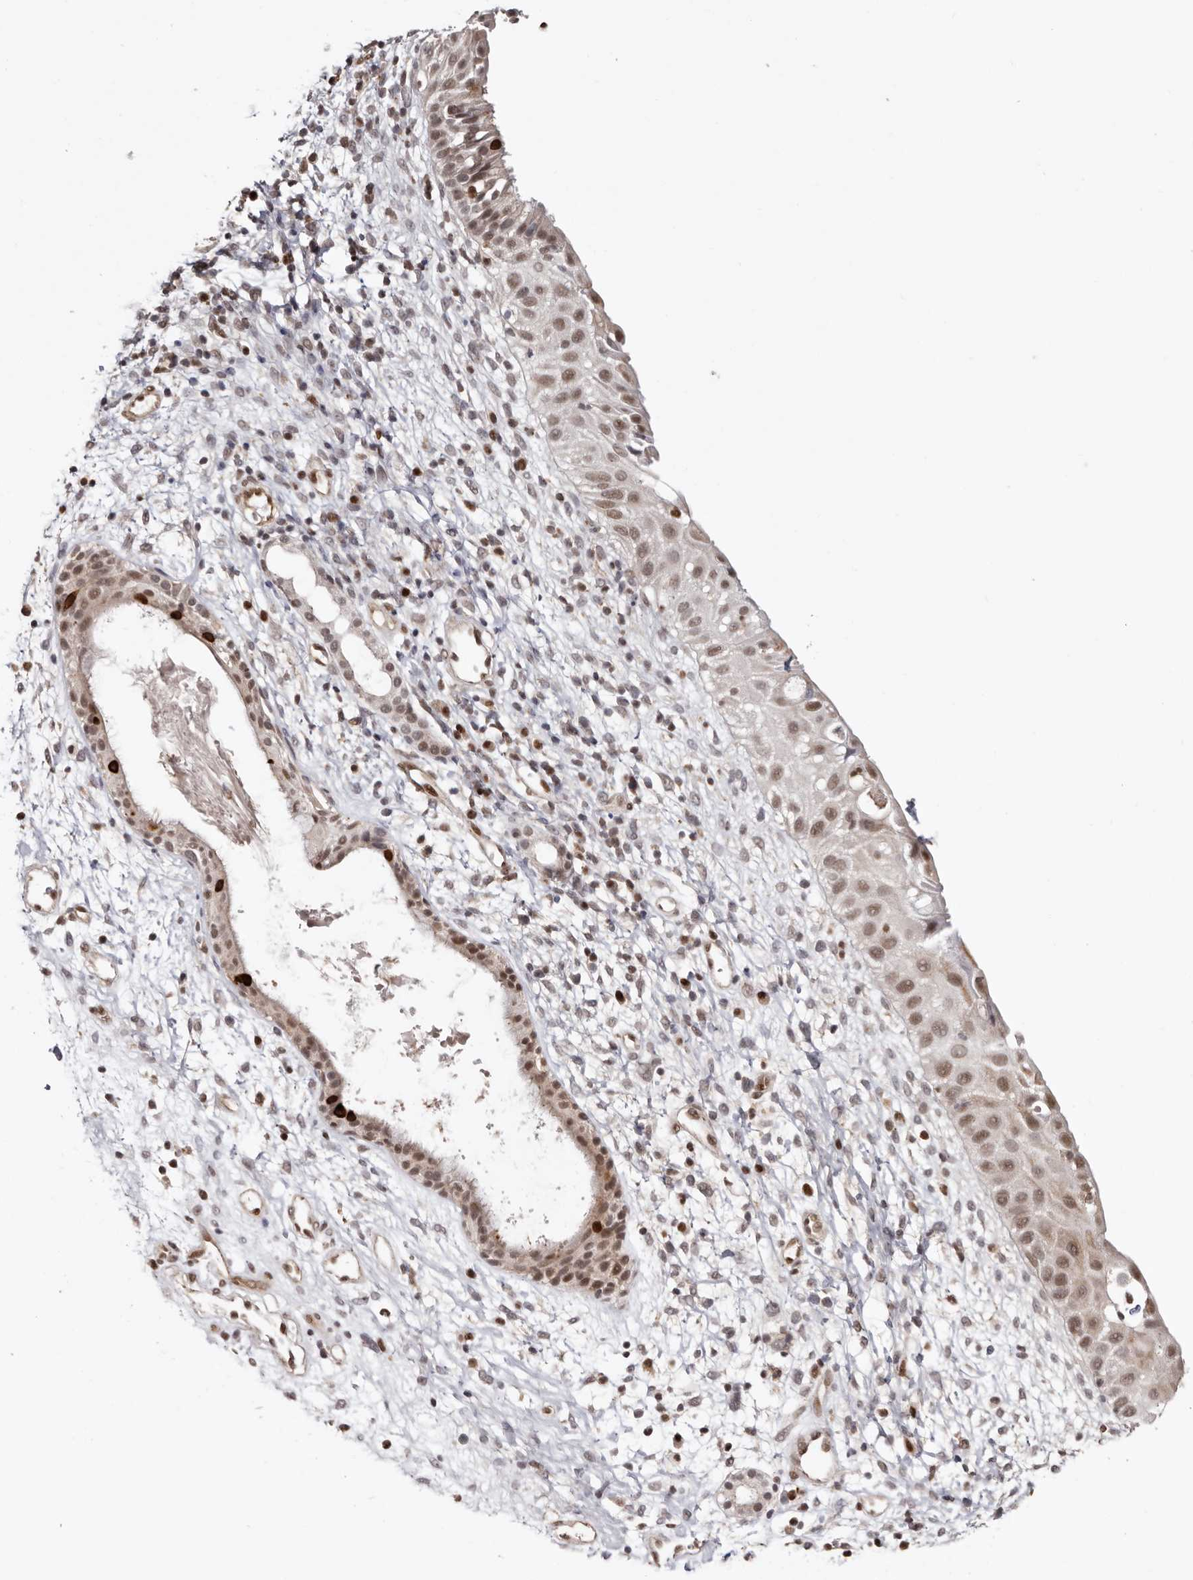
{"staining": {"intensity": "moderate", "quantity": ">75%", "location": "cytoplasmic/membranous,nuclear"}, "tissue": "nasopharynx", "cell_type": "Respiratory epithelial cells", "image_type": "normal", "snomed": [{"axis": "morphology", "description": "Normal tissue, NOS"}, {"axis": "topography", "description": "Nasopharynx"}], "caption": "Immunohistochemical staining of normal nasopharynx reveals medium levels of moderate cytoplasmic/membranous,nuclear staining in about >75% of respiratory epithelial cells.", "gene": "SMAD7", "patient": {"sex": "male", "age": 22}}